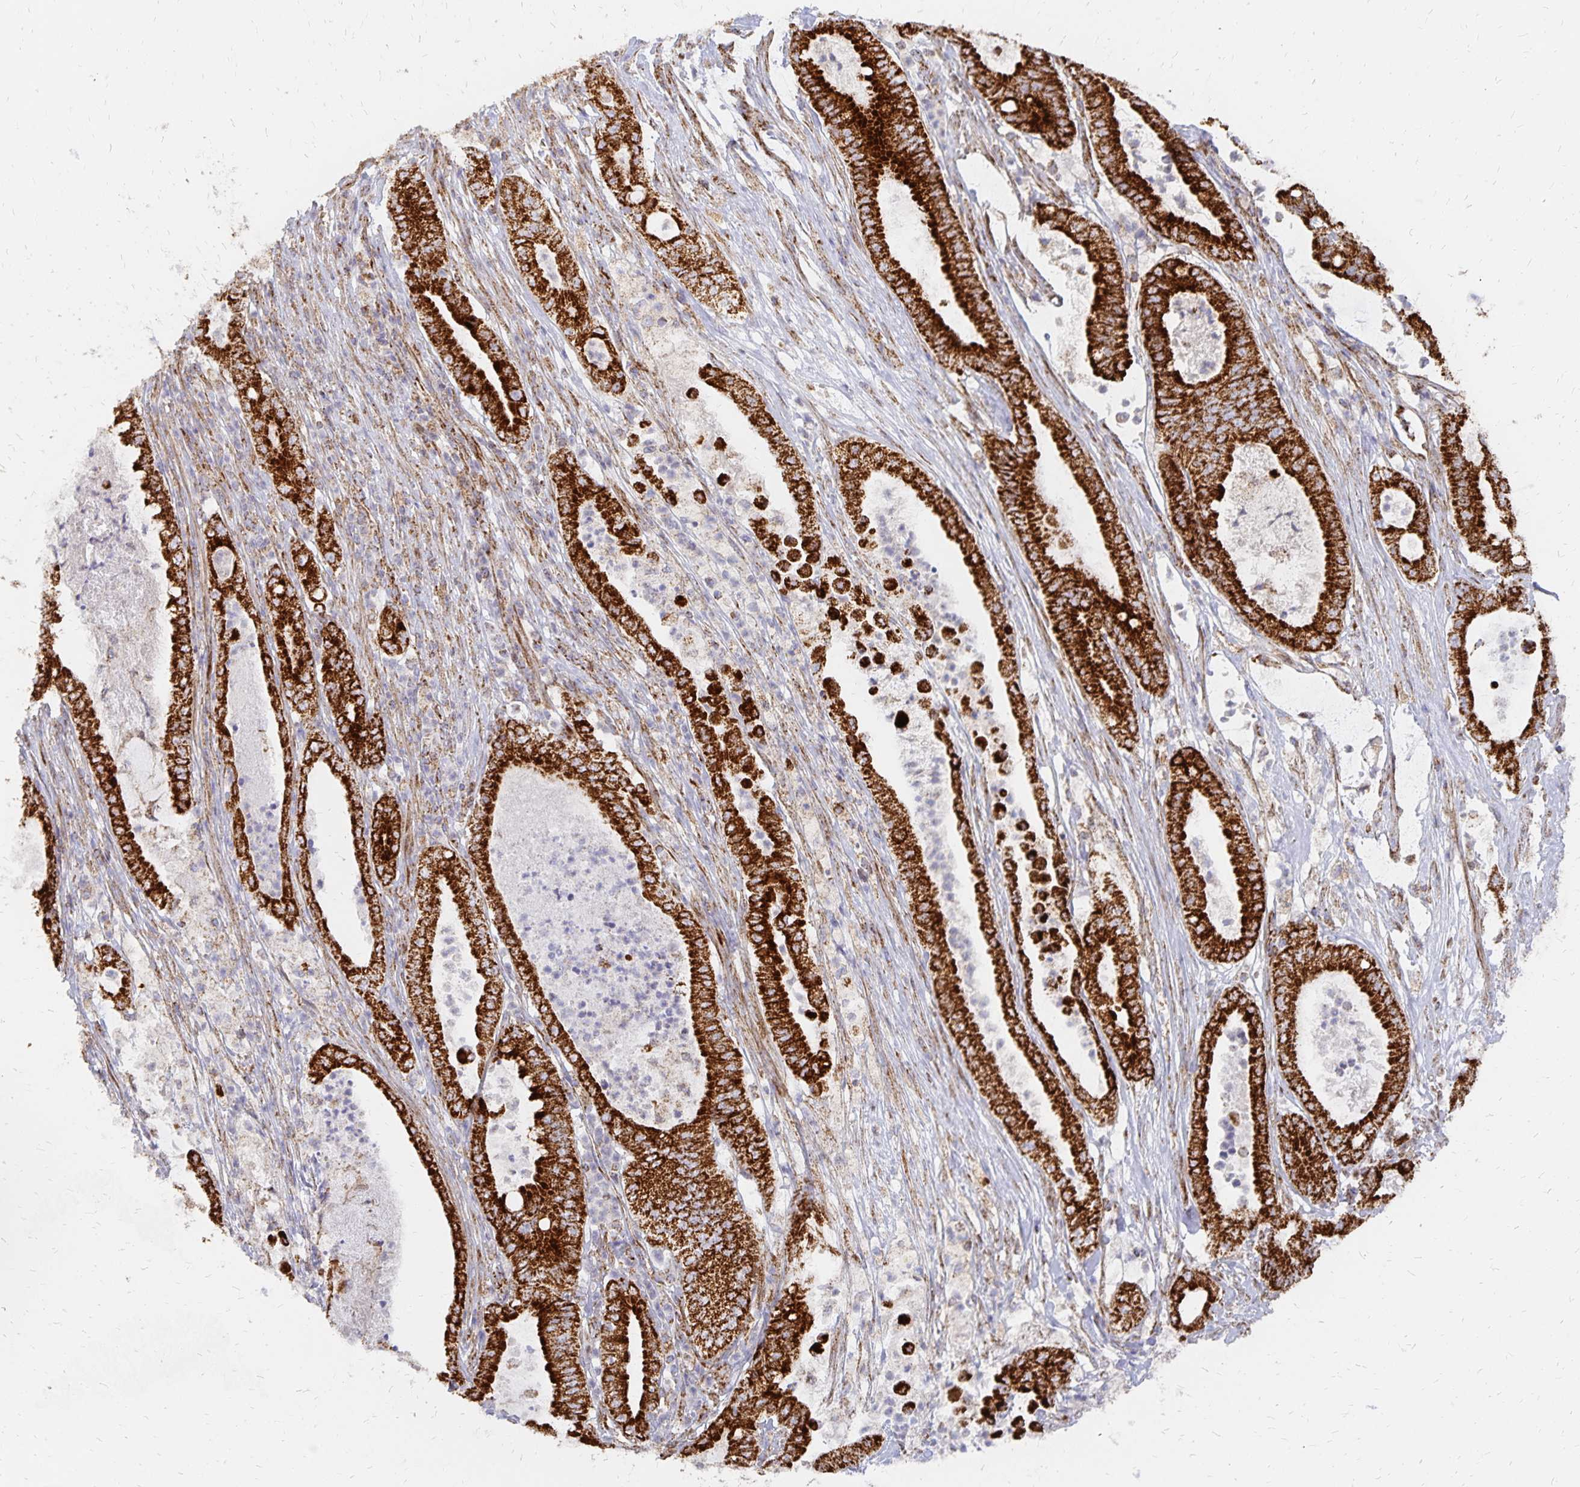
{"staining": {"intensity": "strong", "quantity": ">75%", "location": "cytoplasmic/membranous"}, "tissue": "pancreatic cancer", "cell_type": "Tumor cells", "image_type": "cancer", "snomed": [{"axis": "morphology", "description": "Adenocarcinoma, NOS"}, {"axis": "topography", "description": "Pancreas"}], "caption": "Protein staining exhibits strong cytoplasmic/membranous staining in about >75% of tumor cells in pancreatic cancer (adenocarcinoma).", "gene": "STOML2", "patient": {"sex": "male", "age": 71}}